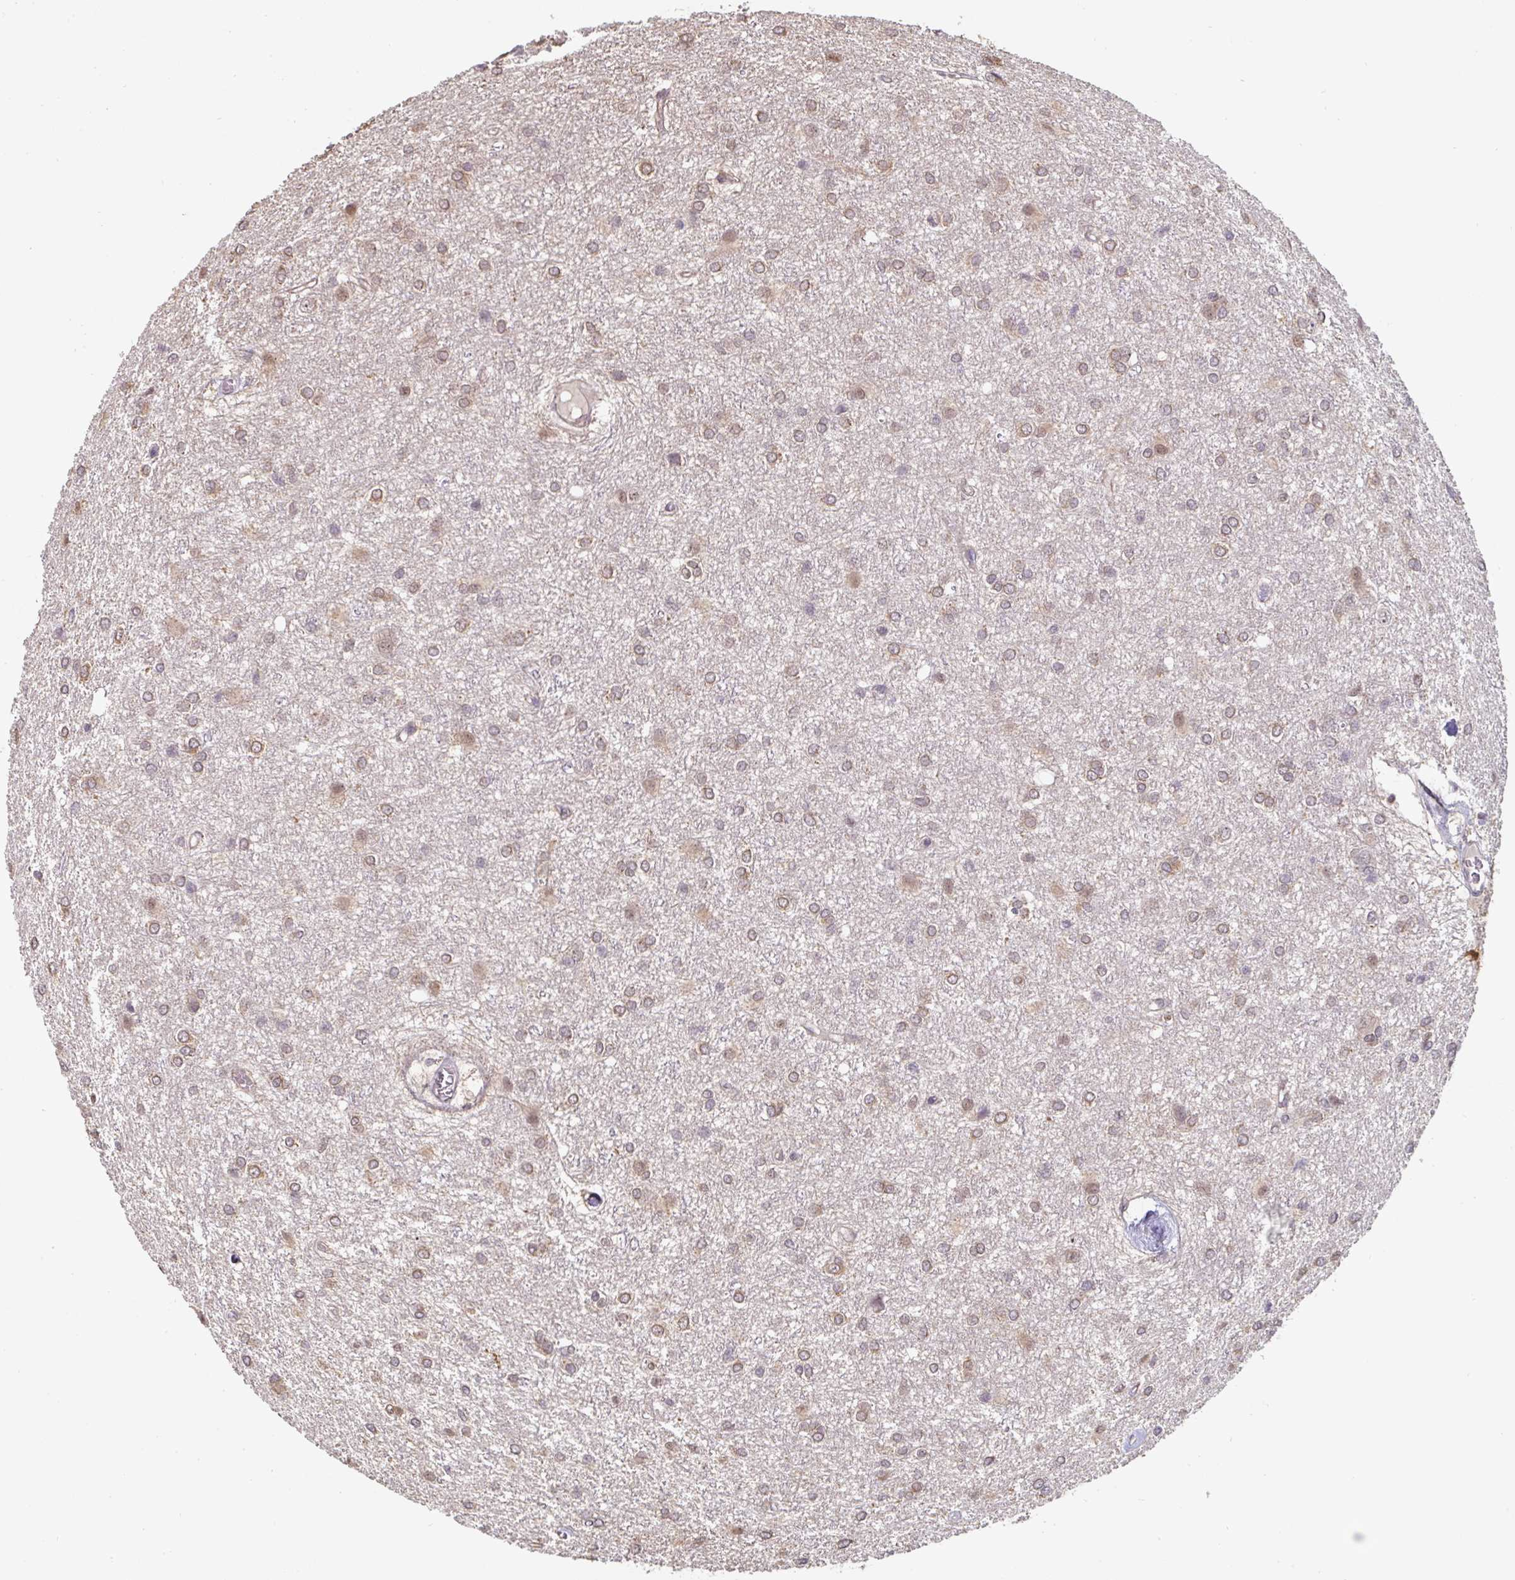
{"staining": {"intensity": "moderate", "quantity": "25%-75%", "location": "nuclear"}, "tissue": "glioma", "cell_type": "Tumor cells", "image_type": "cancer", "snomed": [{"axis": "morphology", "description": "Glioma, malignant, High grade"}, {"axis": "topography", "description": "Brain"}], "caption": "This micrograph demonstrates IHC staining of human glioma, with medium moderate nuclear positivity in about 25%-75% of tumor cells.", "gene": "ST13", "patient": {"sex": "female", "age": 50}}